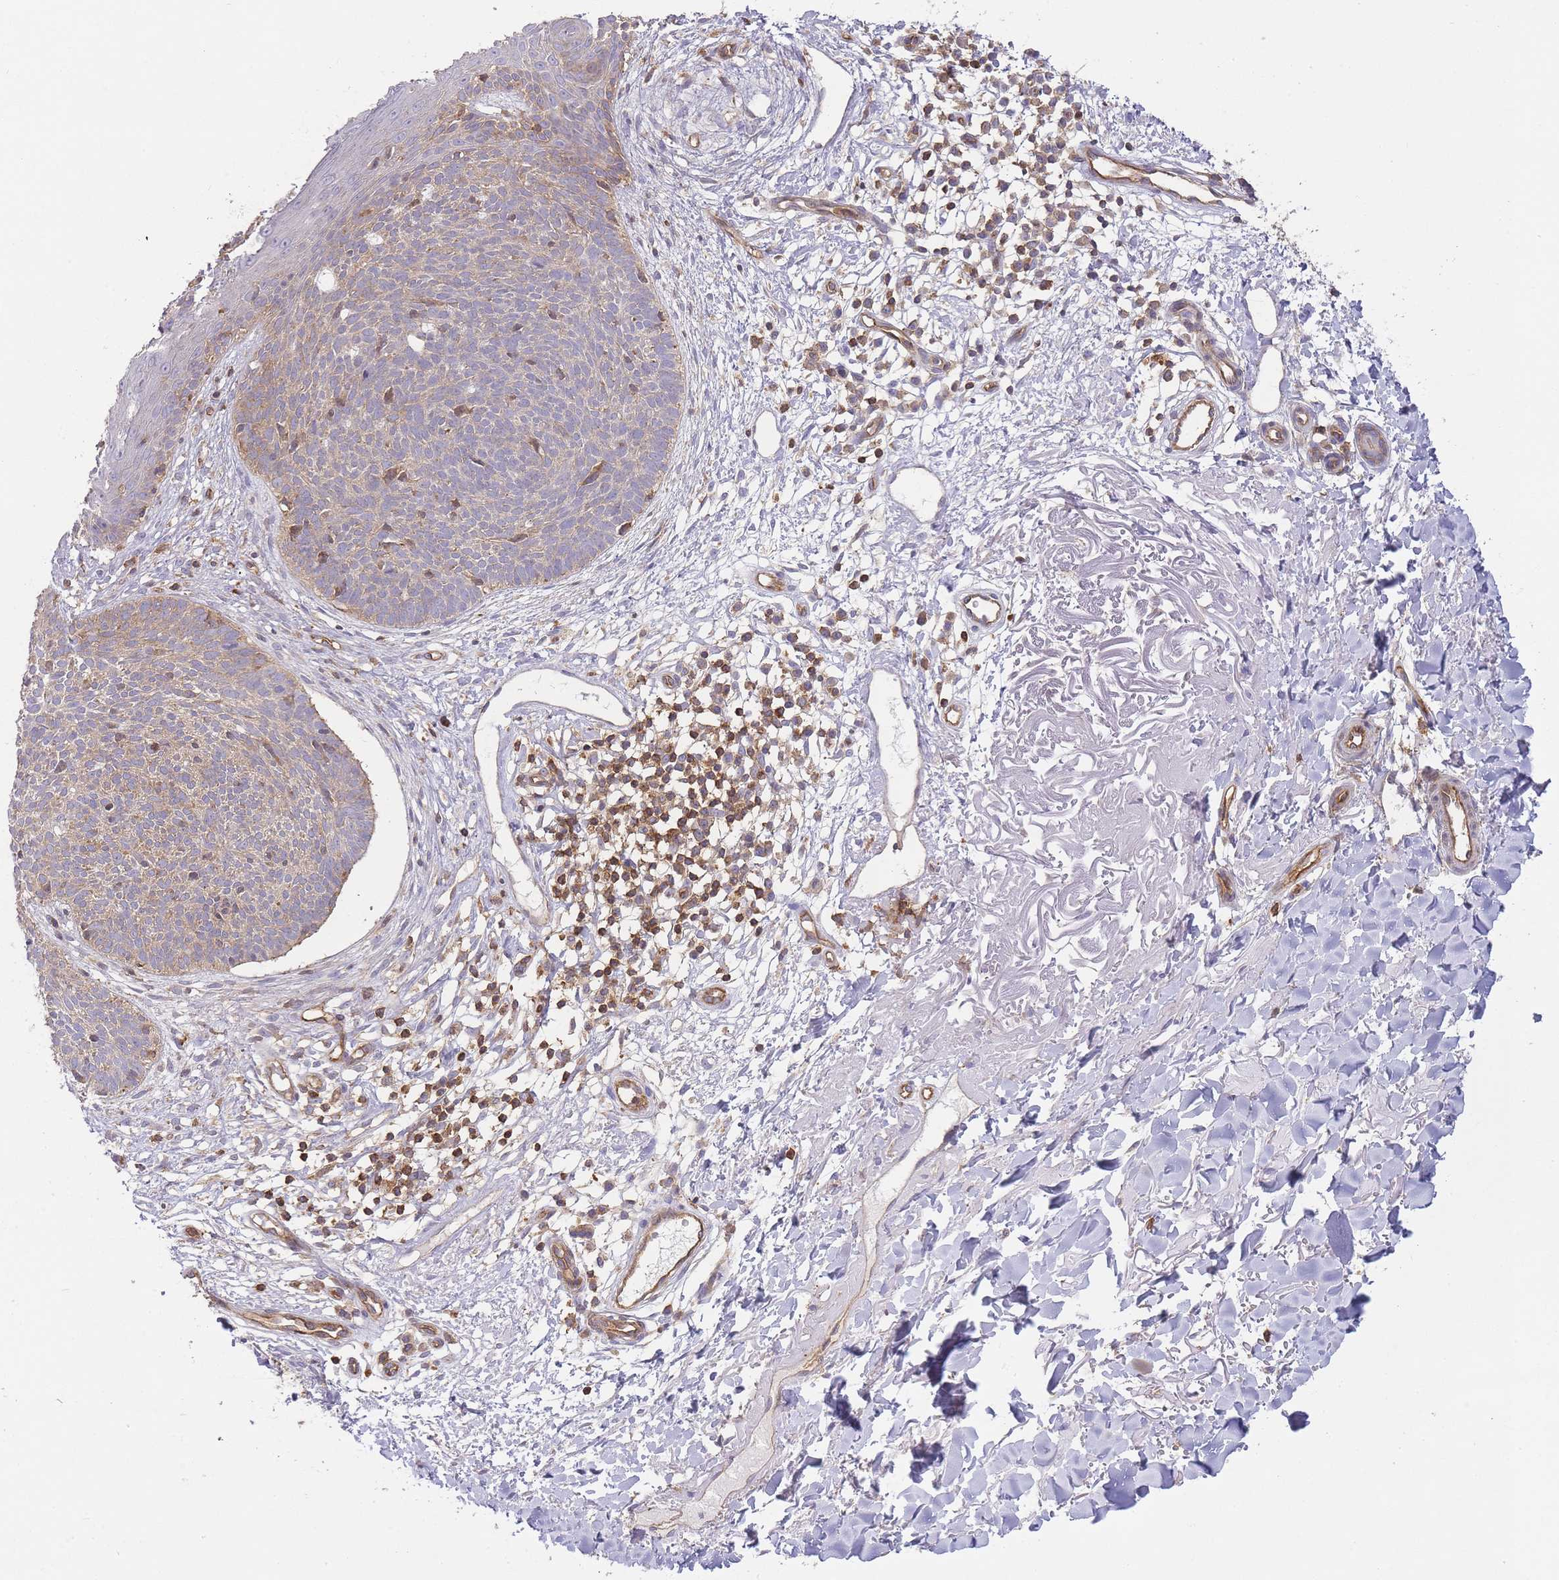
{"staining": {"intensity": "weak", "quantity": "25%-75%", "location": "cytoplasmic/membranous"}, "tissue": "skin cancer", "cell_type": "Tumor cells", "image_type": "cancer", "snomed": [{"axis": "morphology", "description": "Basal cell carcinoma"}, {"axis": "topography", "description": "Skin"}], "caption": "This image reveals skin basal cell carcinoma stained with immunohistochemistry (IHC) to label a protein in brown. The cytoplasmic/membranous of tumor cells show weak positivity for the protein. Nuclei are counter-stained blue.", "gene": "MSN", "patient": {"sex": "male", "age": 84}}